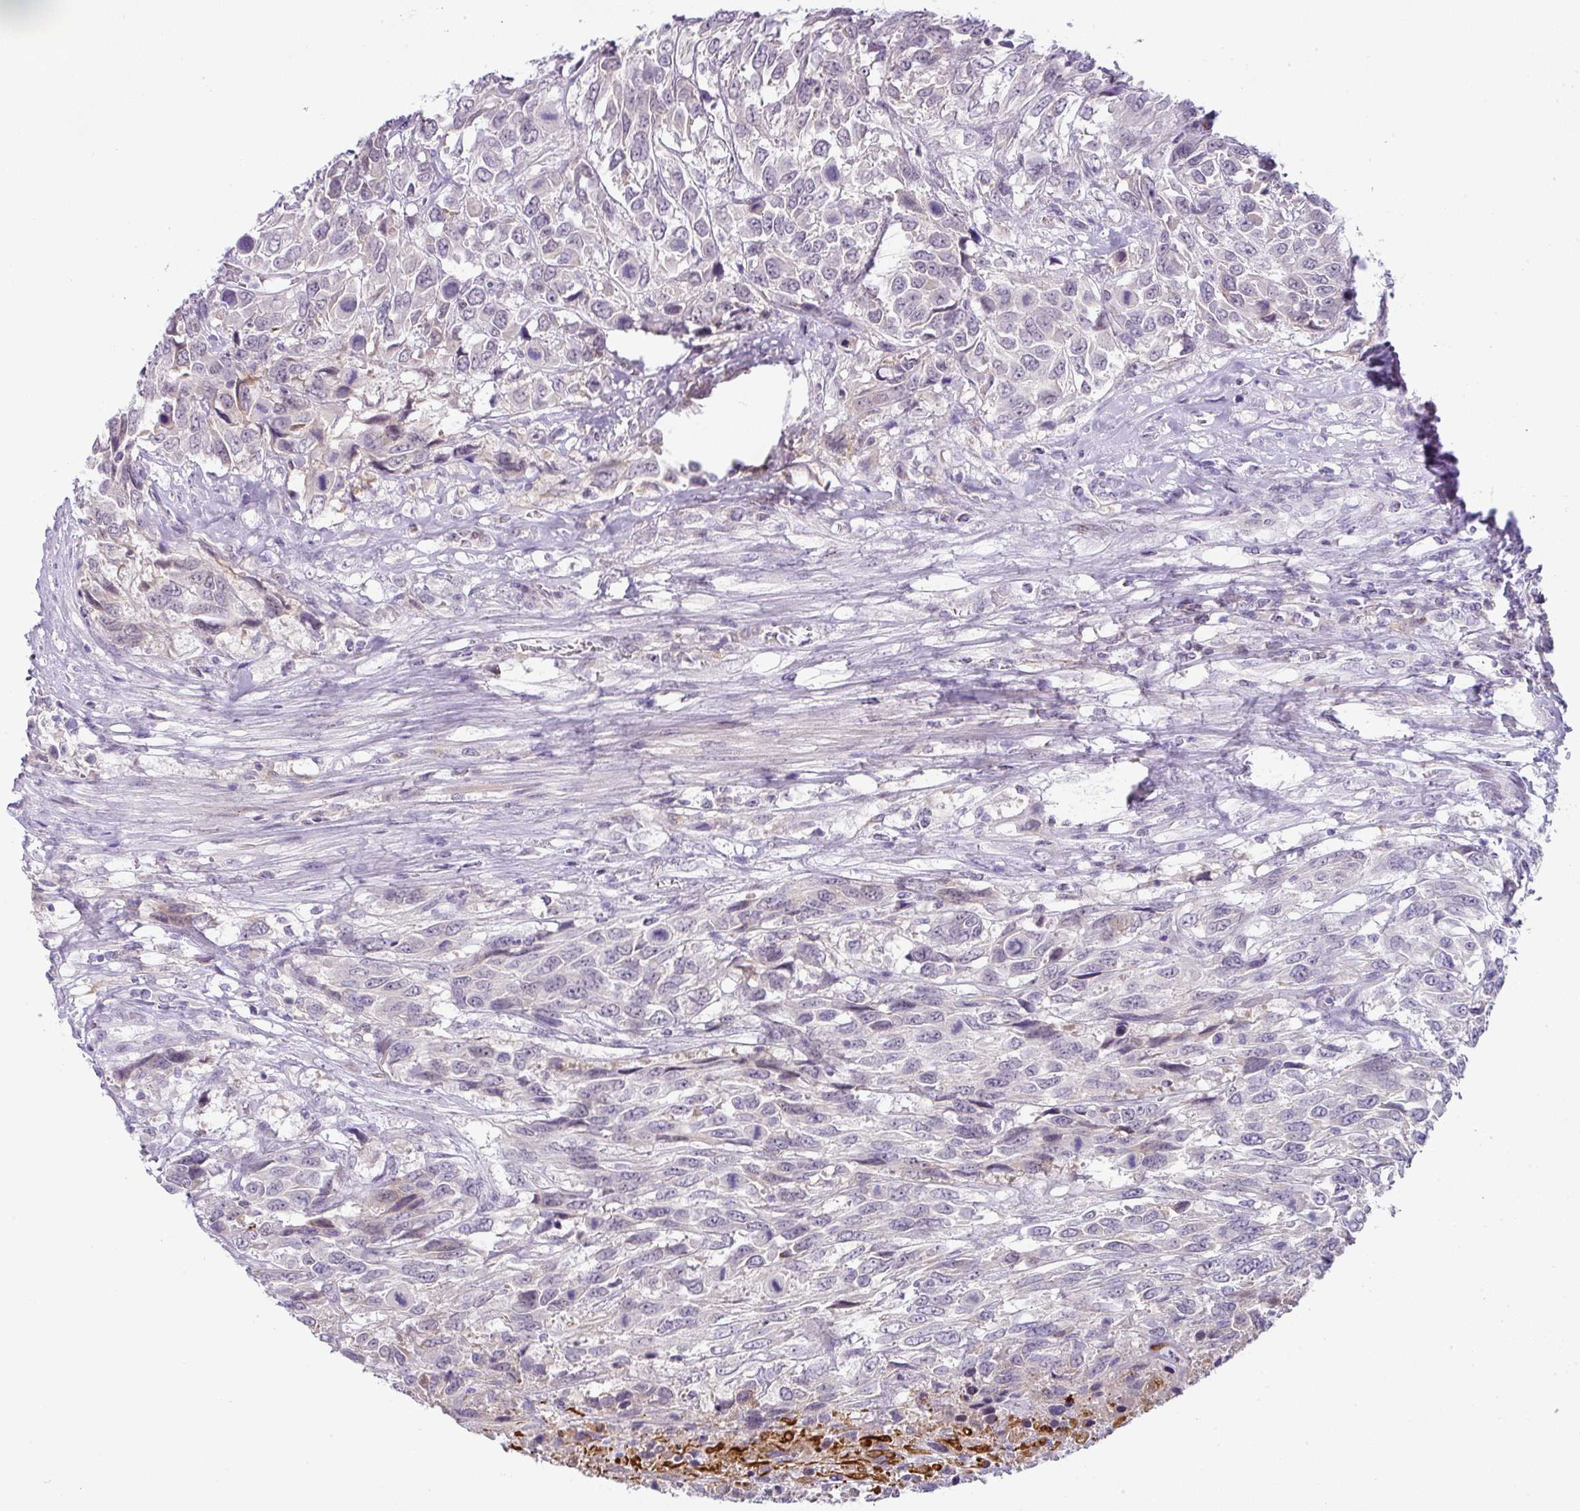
{"staining": {"intensity": "negative", "quantity": "none", "location": "none"}, "tissue": "urothelial cancer", "cell_type": "Tumor cells", "image_type": "cancer", "snomed": [{"axis": "morphology", "description": "Urothelial carcinoma, High grade"}, {"axis": "topography", "description": "Urinary bladder"}], "caption": "Immunohistochemistry image of human urothelial carcinoma (high-grade) stained for a protein (brown), which shows no staining in tumor cells.", "gene": "FGF17", "patient": {"sex": "female", "age": 70}}